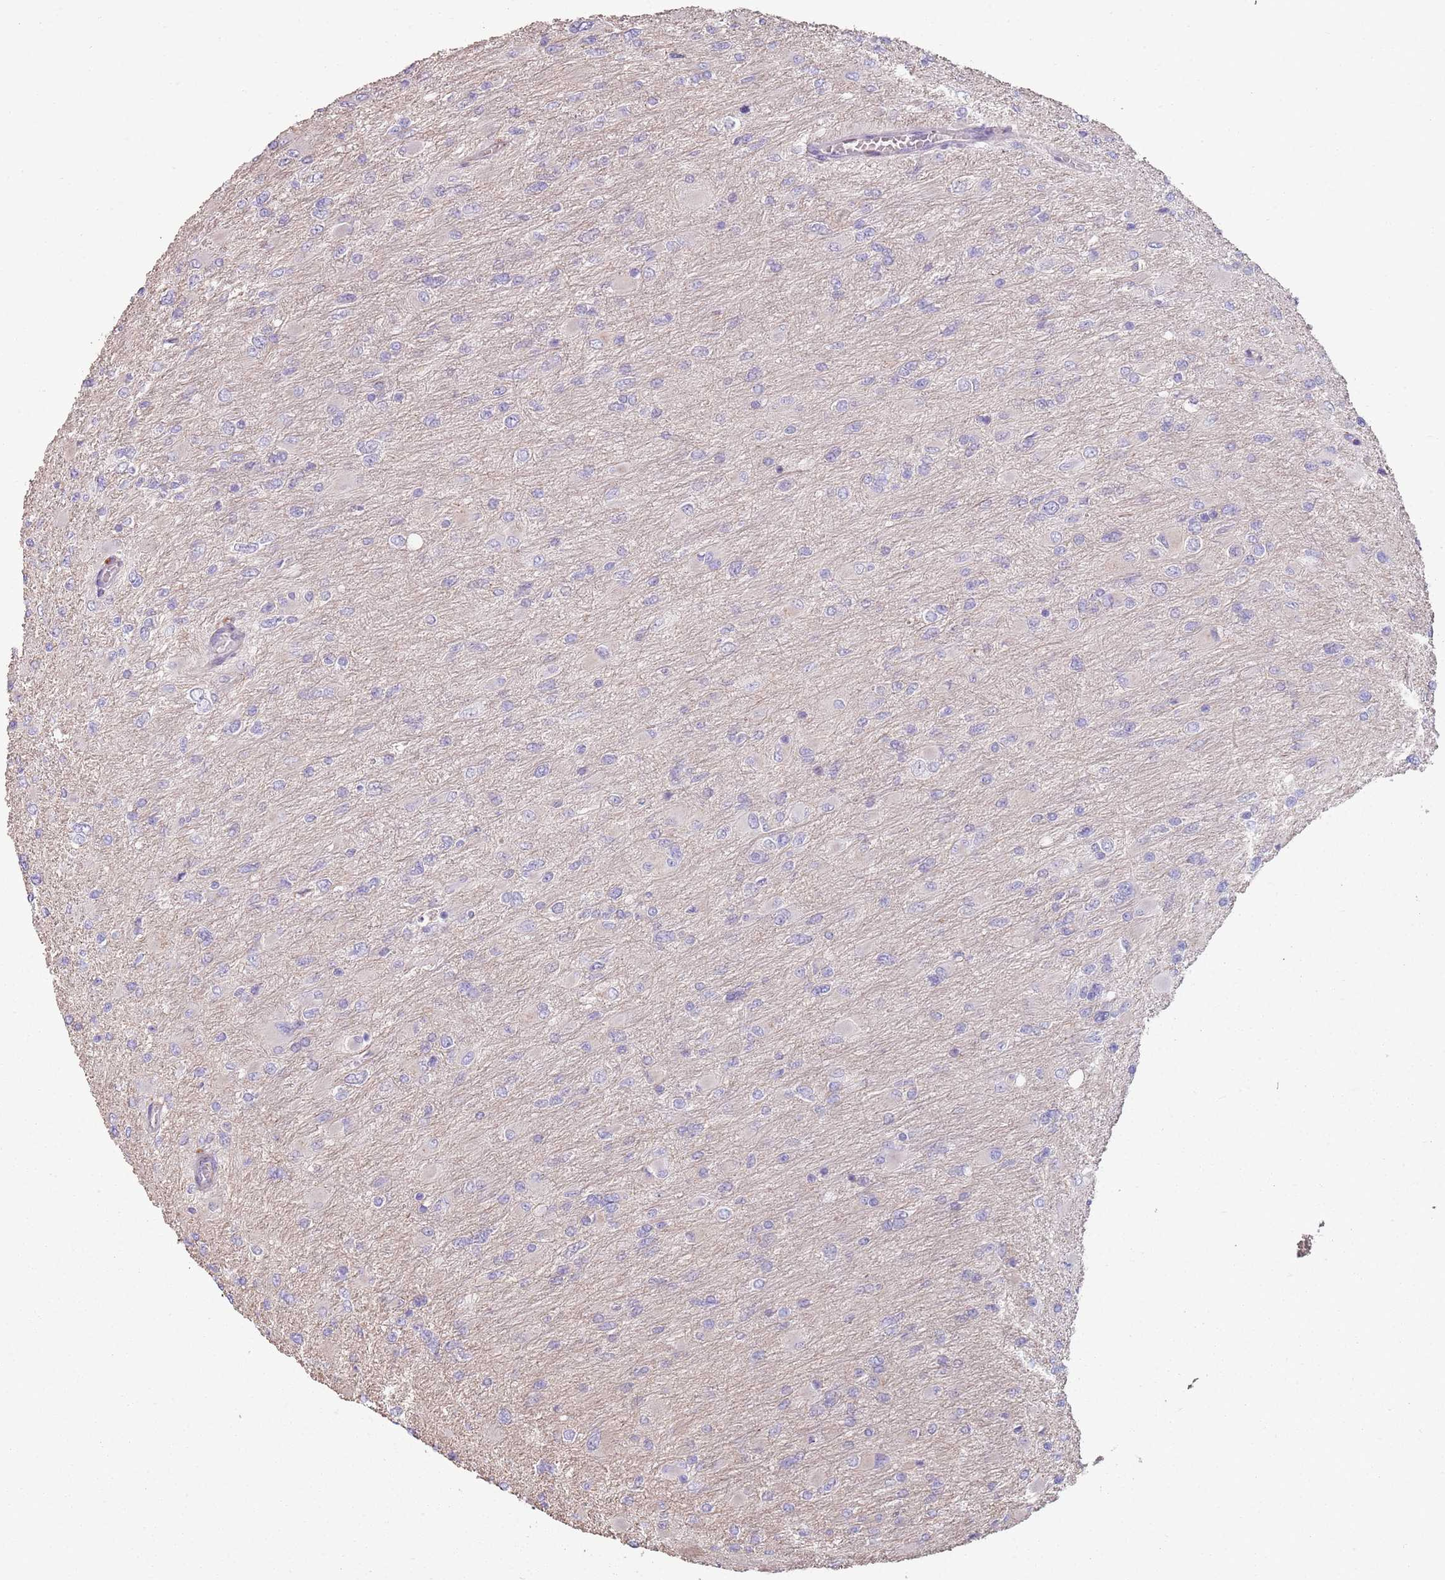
{"staining": {"intensity": "negative", "quantity": "none", "location": "none"}, "tissue": "glioma", "cell_type": "Tumor cells", "image_type": "cancer", "snomed": [{"axis": "morphology", "description": "Glioma, malignant, High grade"}, {"axis": "topography", "description": "Cerebral cortex"}], "caption": "The photomicrograph shows no significant expression in tumor cells of glioma. (DAB (3,3'-diaminobenzidine) IHC visualized using brightfield microscopy, high magnification).", "gene": "PHLPP2", "patient": {"sex": "female", "age": 36}}